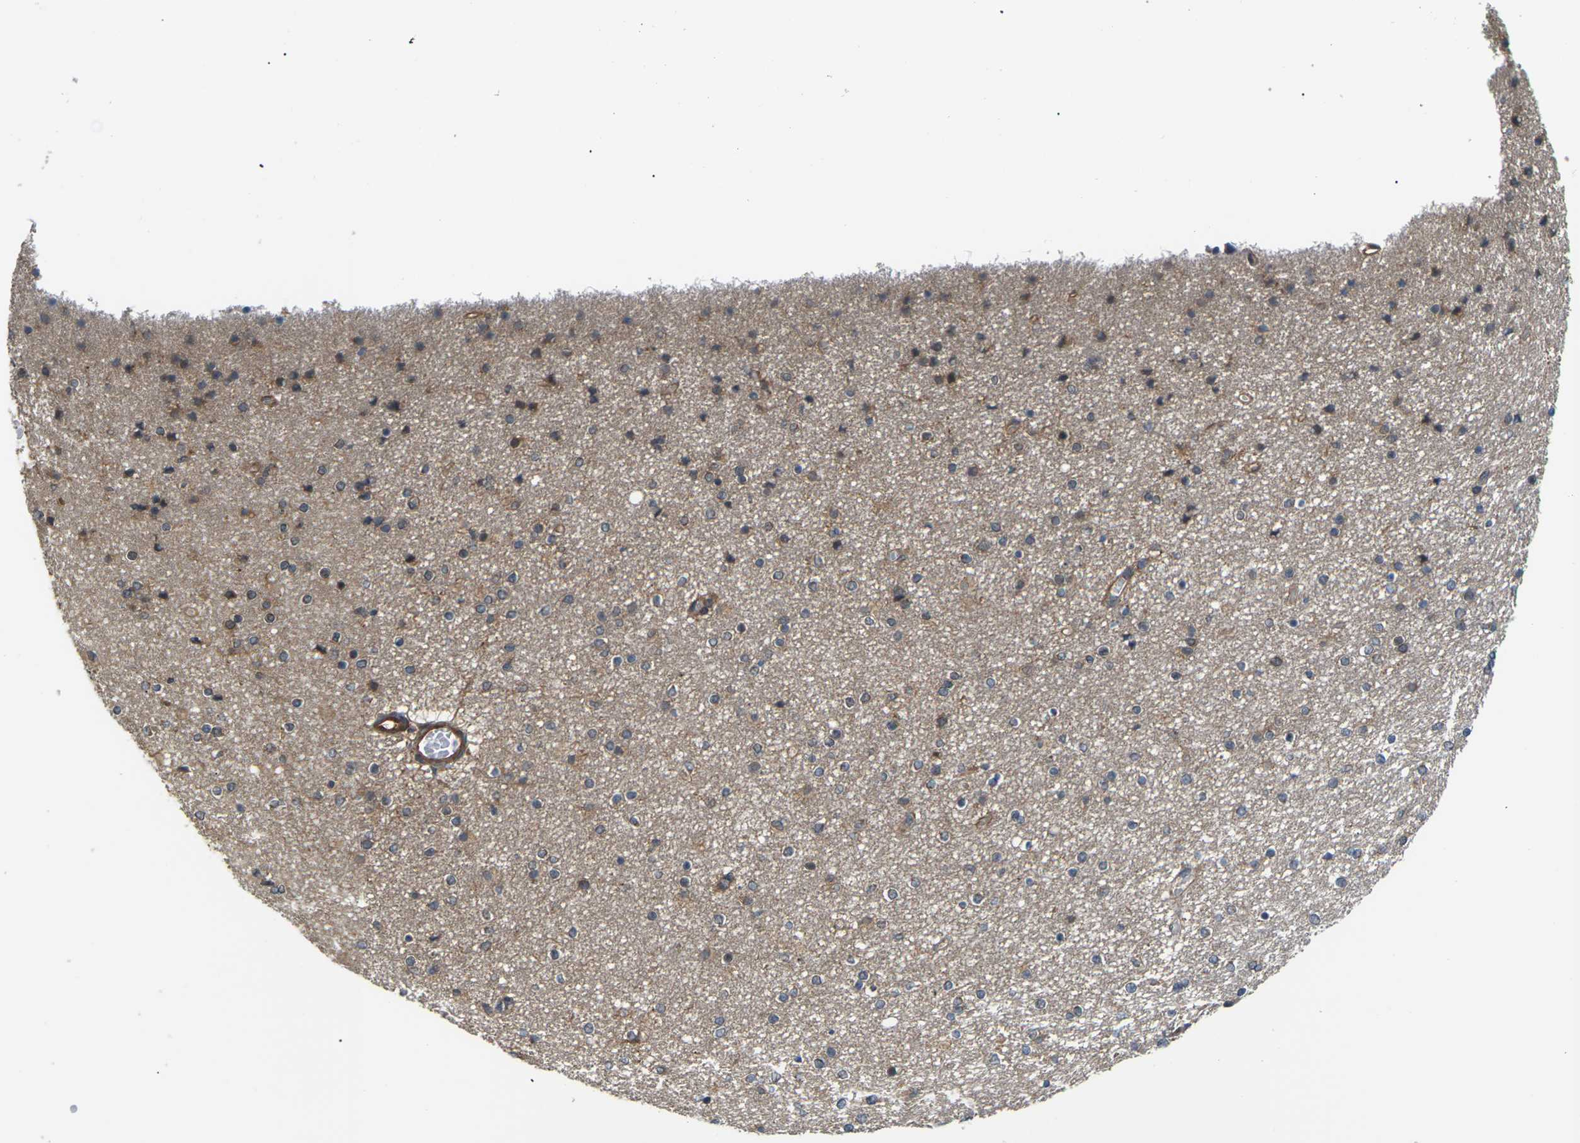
{"staining": {"intensity": "moderate", "quantity": "25%-75%", "location": "cytoplasmic/membranous"}, "tissue": "caudate", "cell_type": "Glial cells", "image_type": "normal", "snomed": [{"axis": "morphology", "description": "Normal tissue, NOS"}, {"axis": "topography", "description": "Lateral ventricle wall"}], "caption": "Caudate stained with a protein marker shows moderate staining in glial cells.", "gene": "NRAS", "patient": {"sex": "female", "age": 54}}